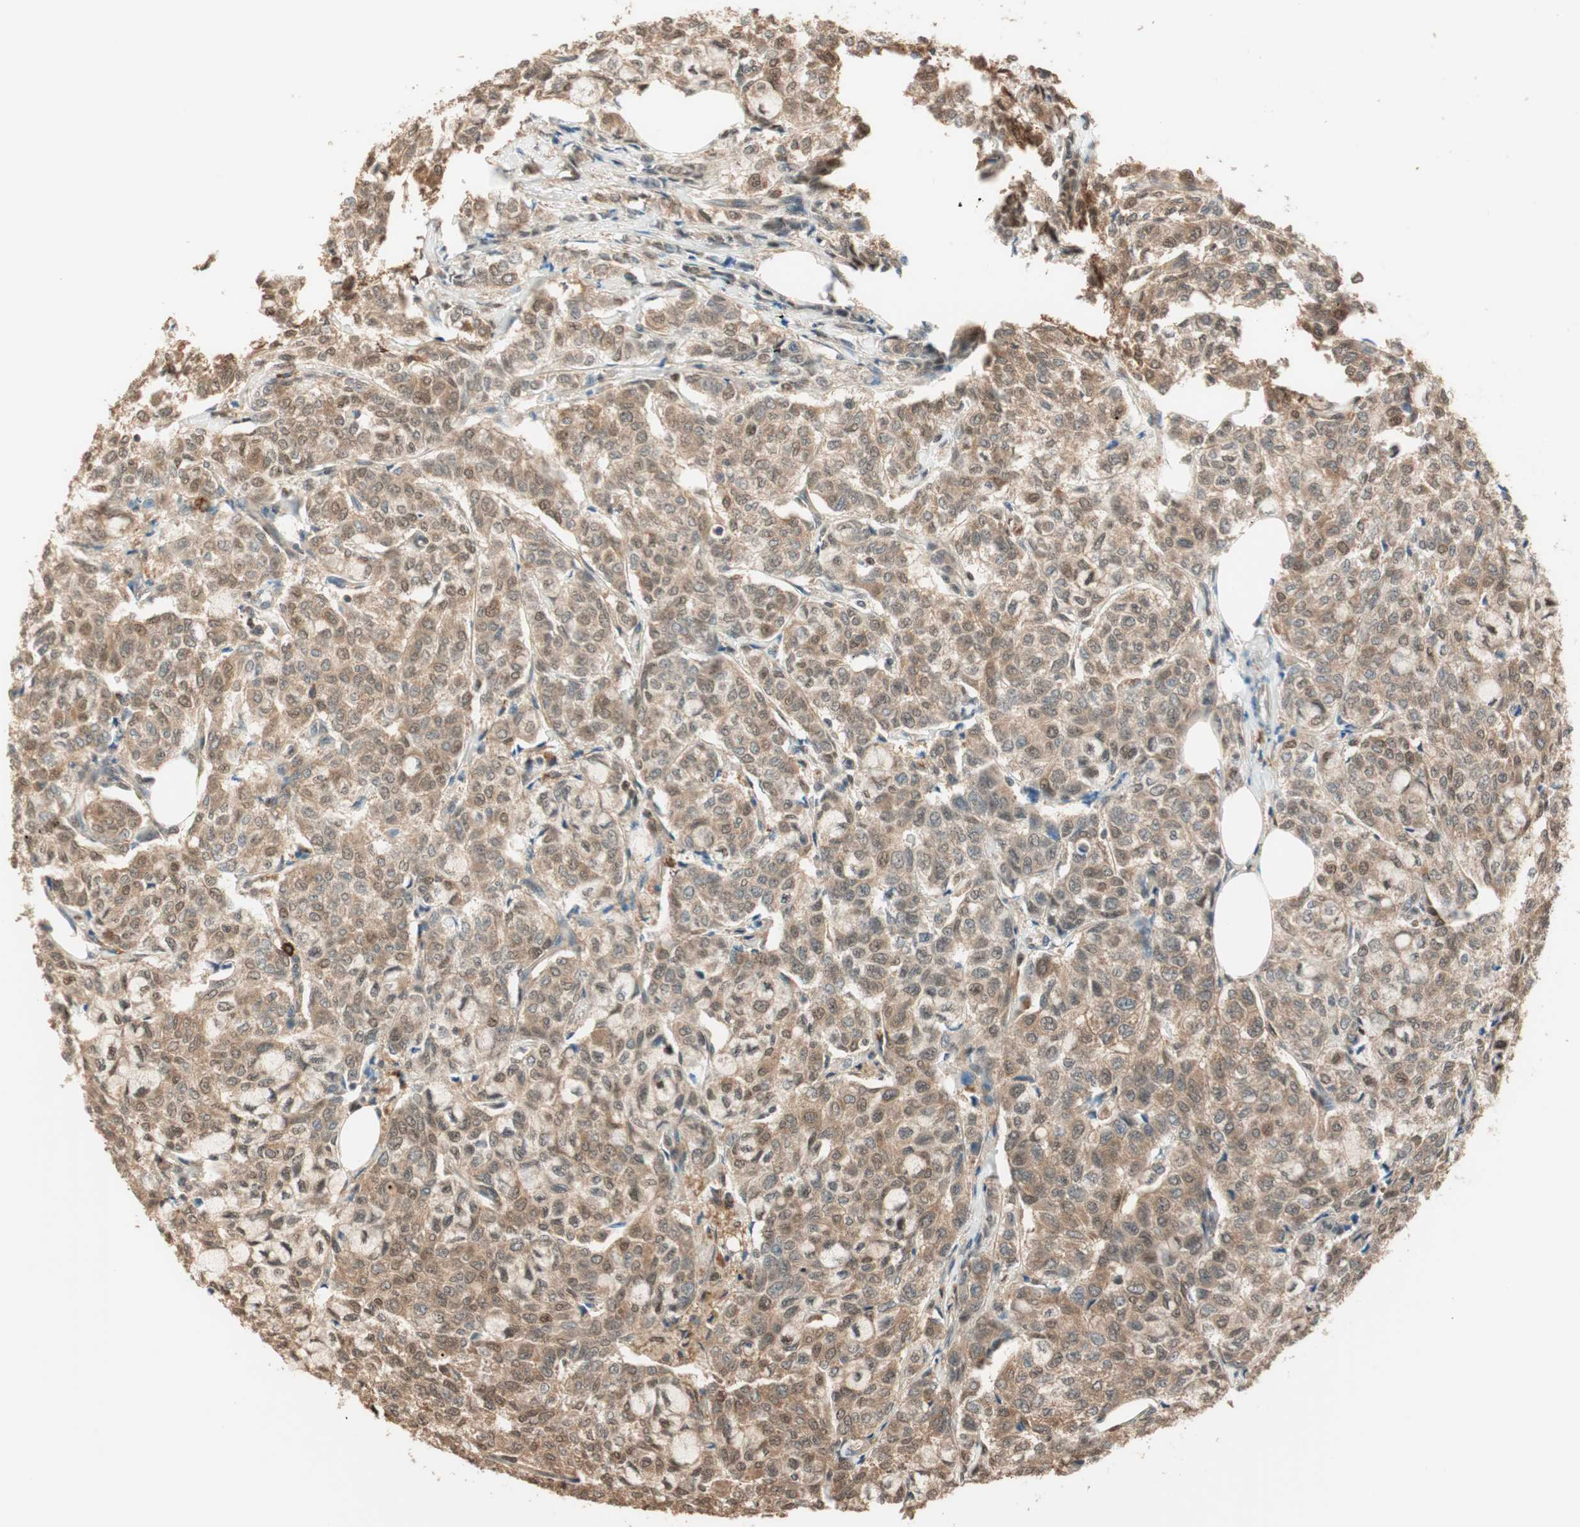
{"staining": {"intensity": "moderate", "quantity": ">75%", "location": "cytoplasmic/membranous,nuclear"}, "tissue": "breast cancer", "cell_type": "Tumor cells", "image_type": "cancer", "snomed": [{"axis": "morphology", "description": "Lobular carcinoma"}, {"axis": "topography", "description": "Breast"}], "caption": "Immunohistochemistry histopathology image of neoplastic tissue: human lobular carcinoma (breast) stained using immunohistochemistry reveals medium levels of moderate protein expression localized specifically in the cytoplasmic/membranous and nuclear of tumor cells, appearing as a cytoplasmic/membranous and nuclear brown color.", "gene": "ZNF443", "patient": {"sex": "female", "age": 60}}